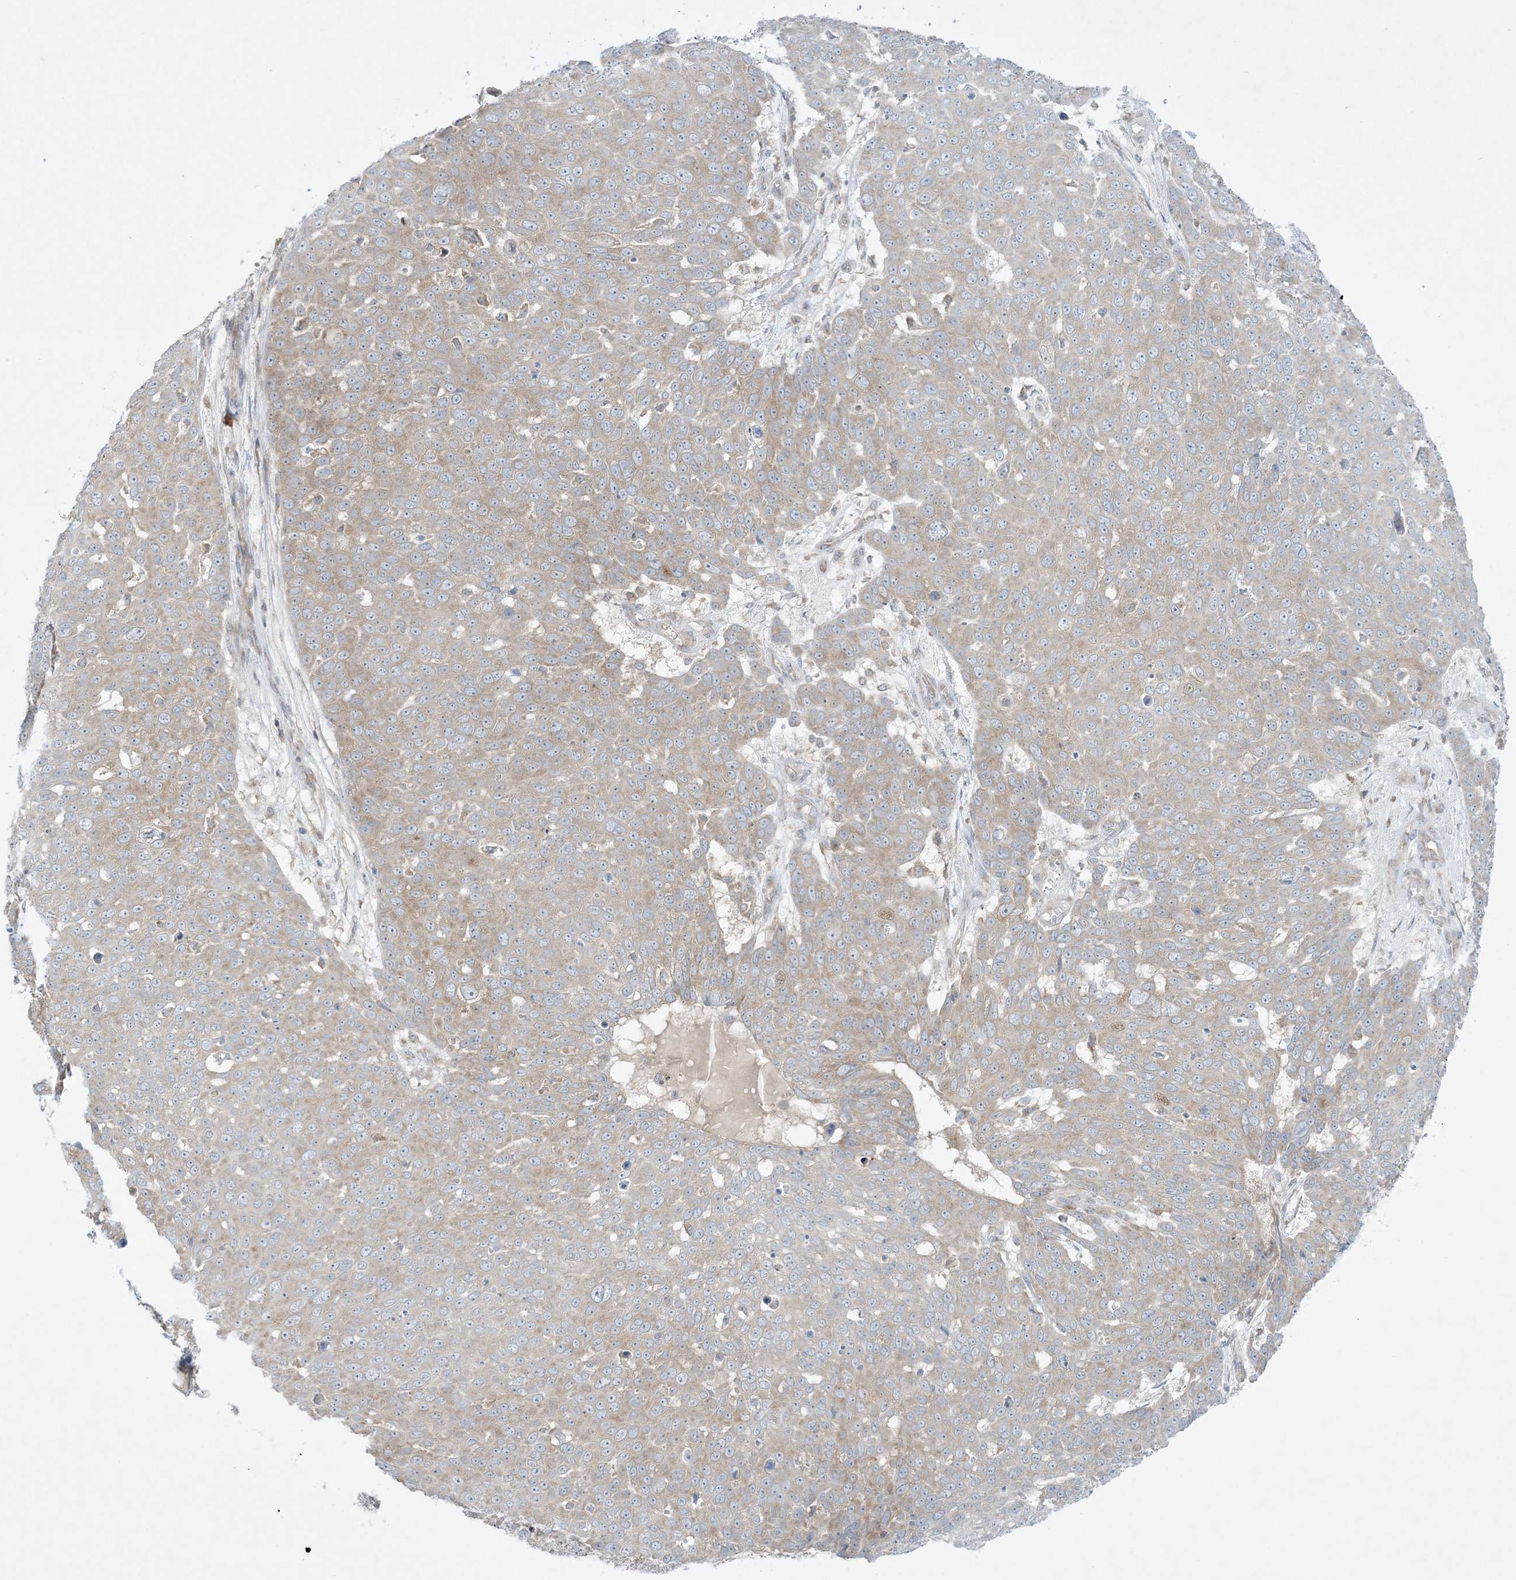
{"staining": {"intensity": "weak", "quantity": "25%-75%", "location": "cytoplasmic/membranous"}, "tissue": "skin cancer", "cell_type": "Tumor cells", "image_type": "cancer", "snomed": [{"axis": "morphology", "description": "Squamous cell carcinoma, NOS"}, {"axis": "topography", "description": "Skin"}], "caption": "Approximately 25%-75% of tumor cells in skin cancer (squamous cell carcinoma) exhibit weak cytoplasmic/membranous protein positivity as visualized by brown immunohistochemical staining.", "gene": "RPP40", "patient": {"sex": "male", "age": 71}}